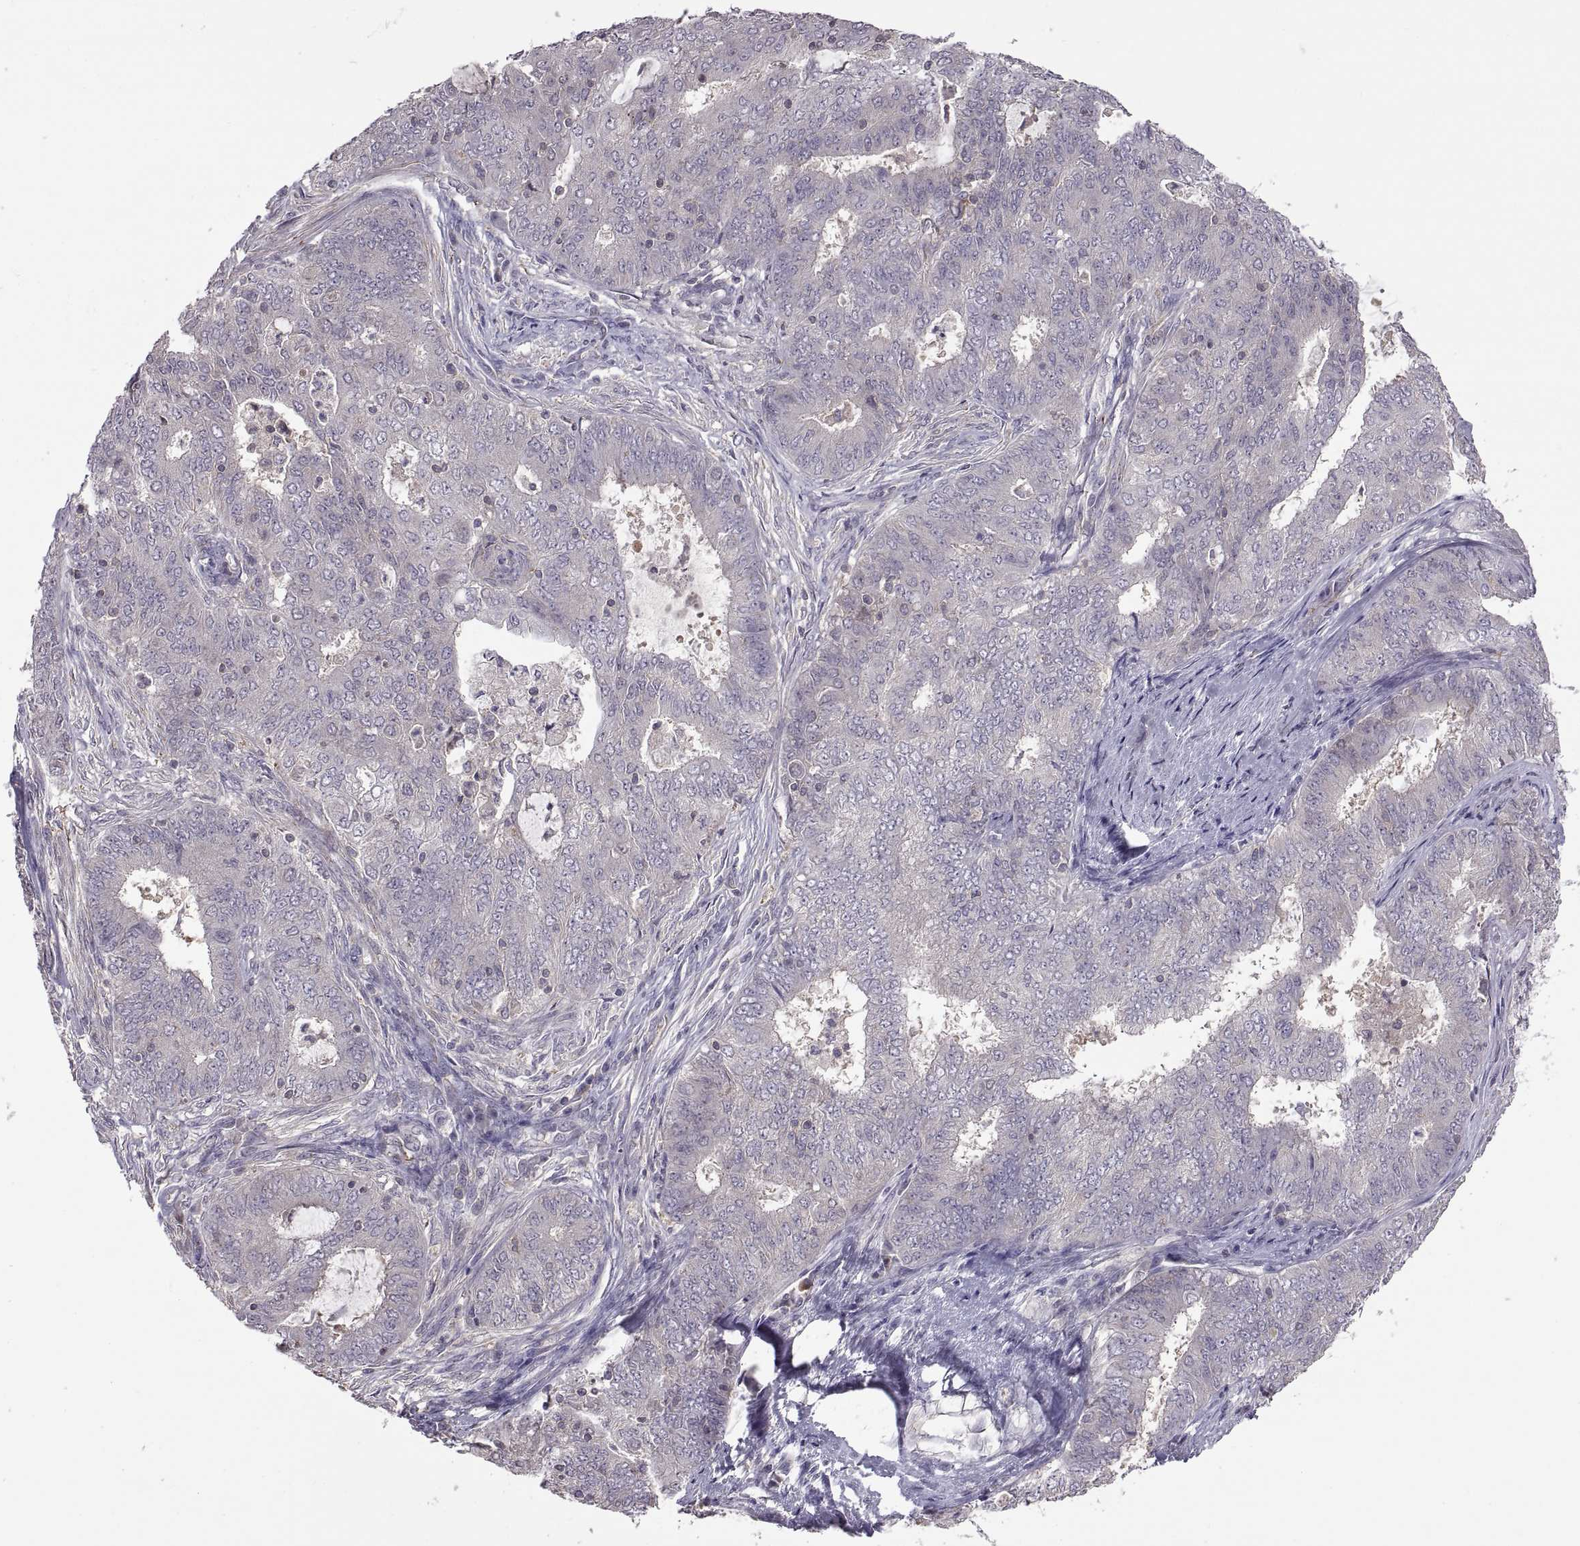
{"staining": {"intensity": "negative", "quantity": "none", "location": "none"}, "tissue": "endometrial cancer", "cell_type": "Tumor cells", "image_type": "cancer", "snomed": [{"axis": "morphology", "description": "Adenocarcinoma, NOS"}, {"axis": "topography", "description": "Endometrium"}], "caption": "Immunohistochemistry histopathology image of neoplastic tissue: endometrial cancer (adenocarcinoma) stained with DAB (3,3'-diaminobenzidine) displays no significant protein staining in tumor cells.", "gene": "NMNAT2", "patient": {"sex": "female", "age": 62}}